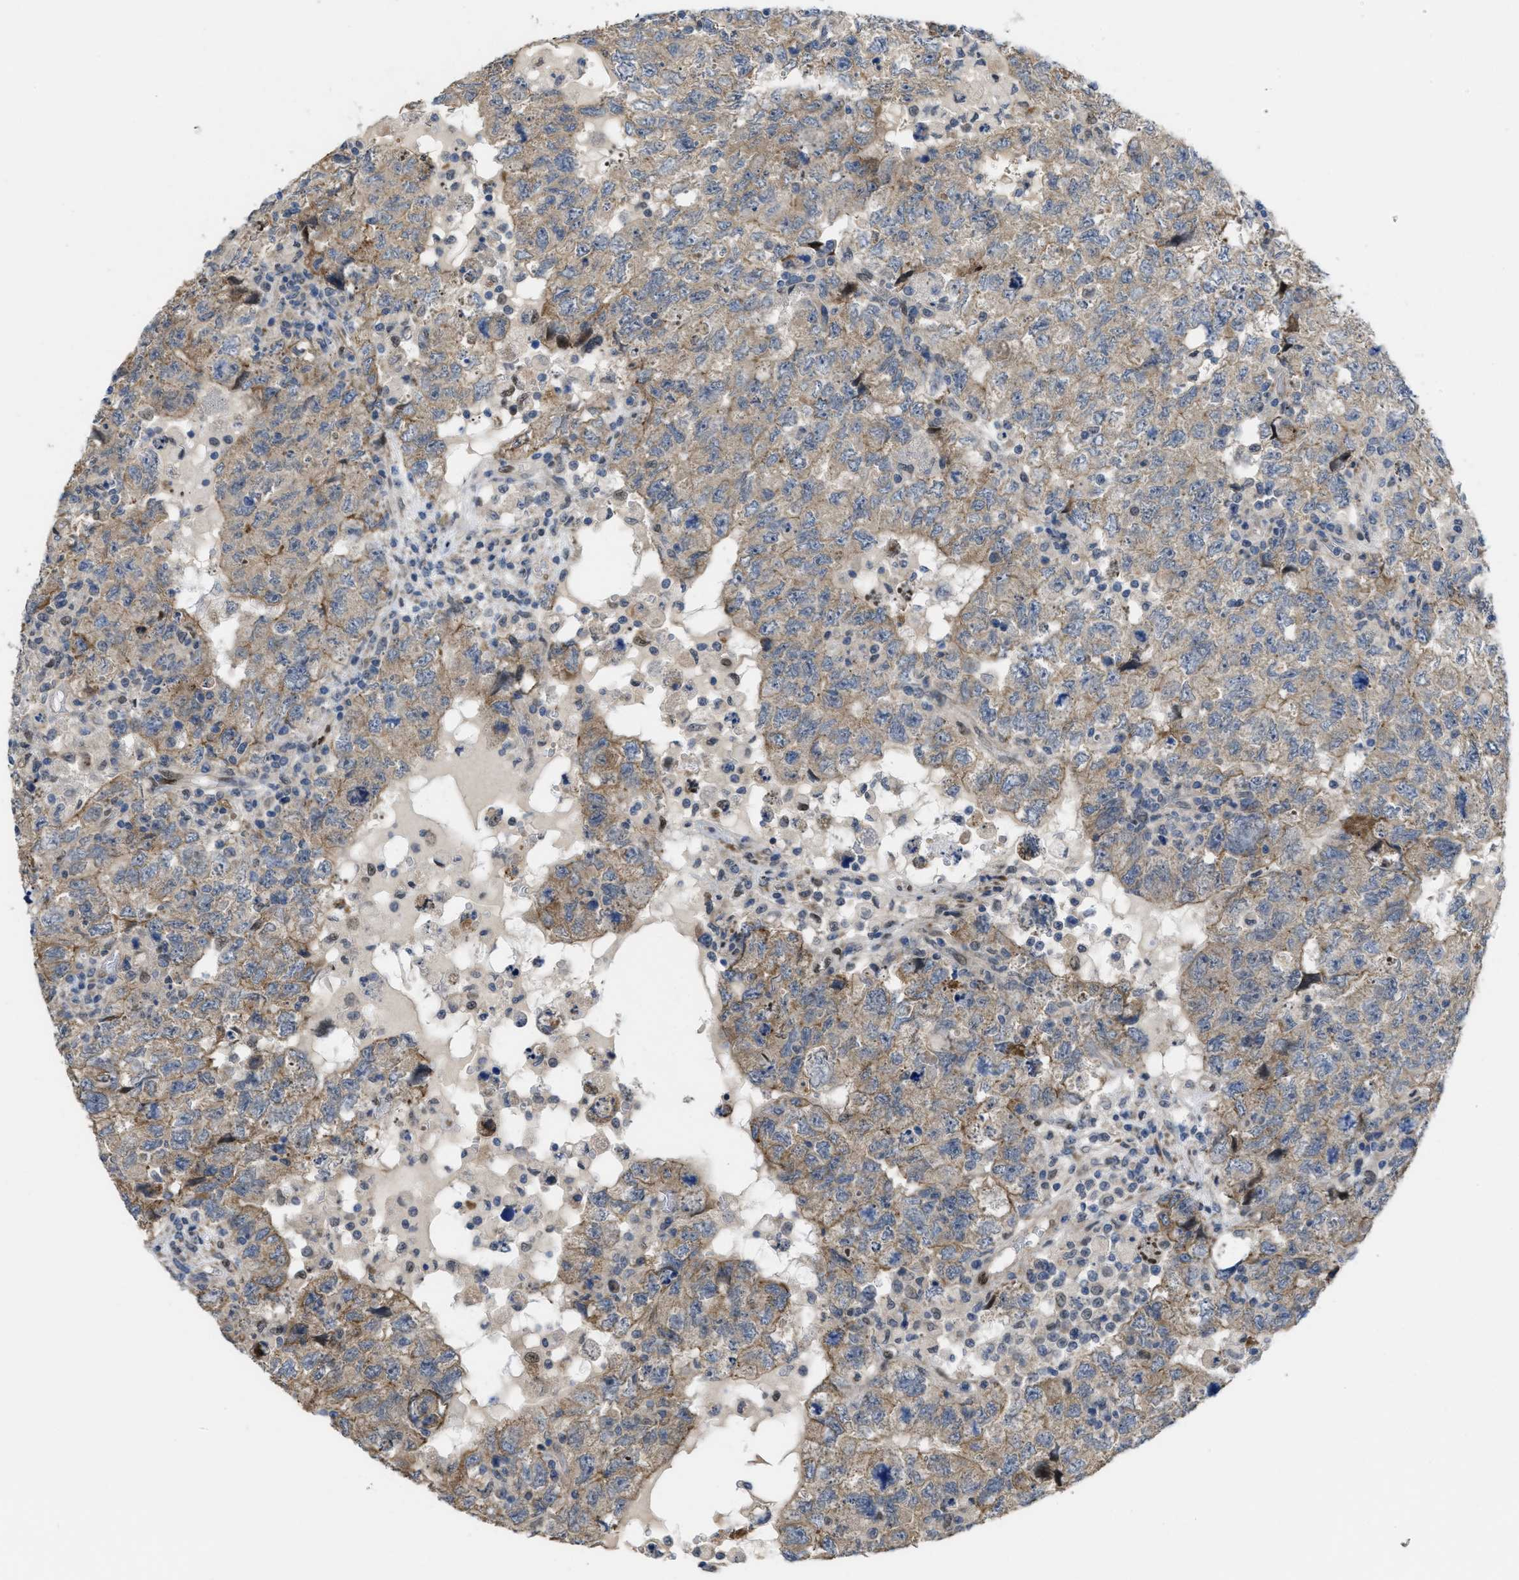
{"staining": {"intensity": "weak", "quantity": ">75%", "location": "cytoplasmic/membranous"}, "tissue": "testis cancer", "cell_type": "Tumor cells", "image_type": "cancer", "snomed": [{"axis": "morphology", "description": "Seminoma, NOS"}, {"axis": "topography", "description": "Testis"}], "caption": "Tumor cells reveal low levels of weak cytoplasmic/membranous staining in about >75% of cells in human testis cancer.", "gene": "CDPF1", "patient": {"sex": "male", "age": 22}}